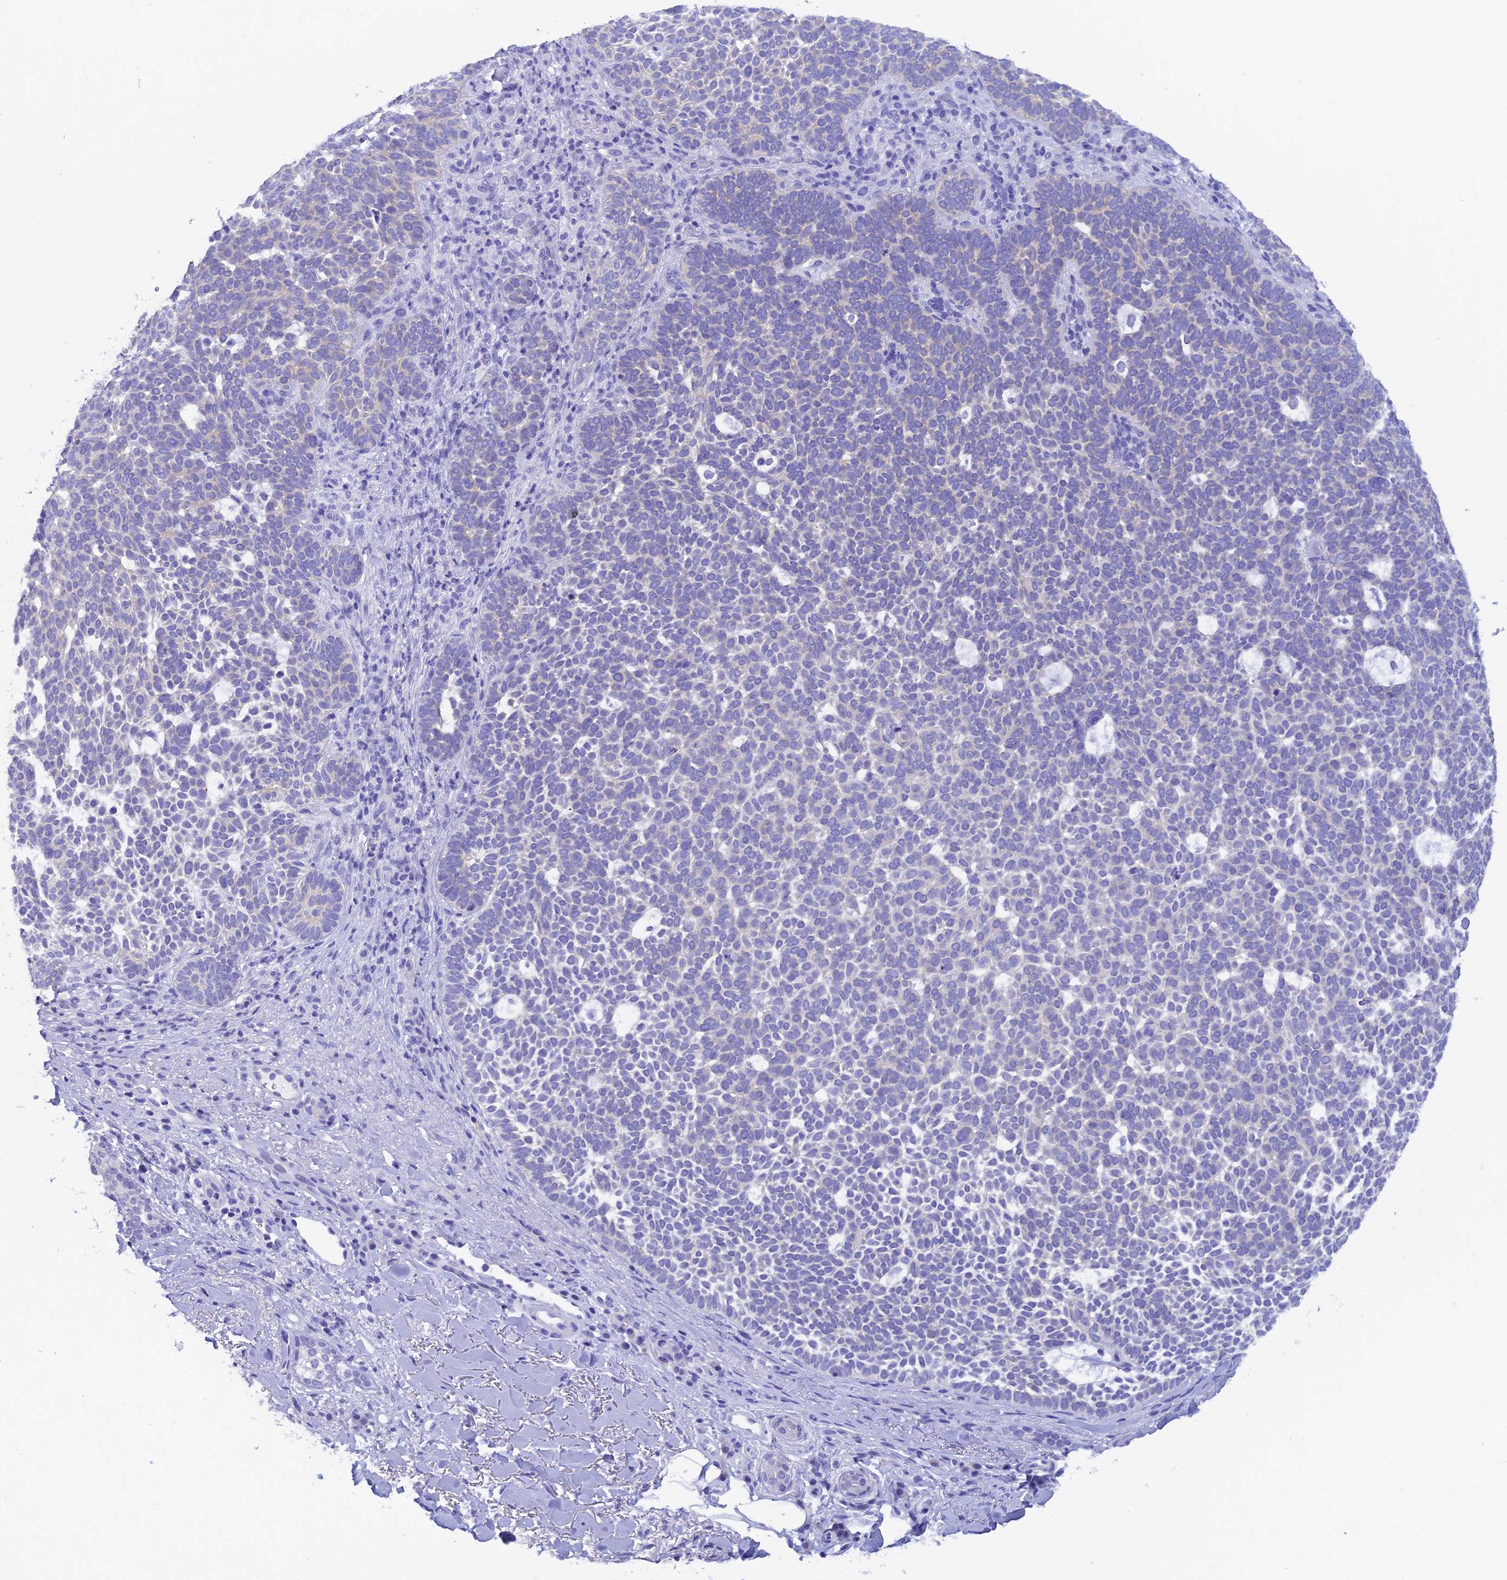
{"staining": {"intensity": "negative", "quantity": "none", "location": "none"}, "tissue": "skin cancer", "cell_type": "Tumor cells", "image_type": "cancer", "snomed": [{"axis": "morphology", "description": "Basal cell carcinoma"}, {"axis": "topography", "description": "Skin"}], "caption": "An image of basal cell carcinoma (skin) stained for a protein demonstrates no brown staining in tumor cells.", "gene": "REG1A", "patient": {"sex": "female", "age": 77}}